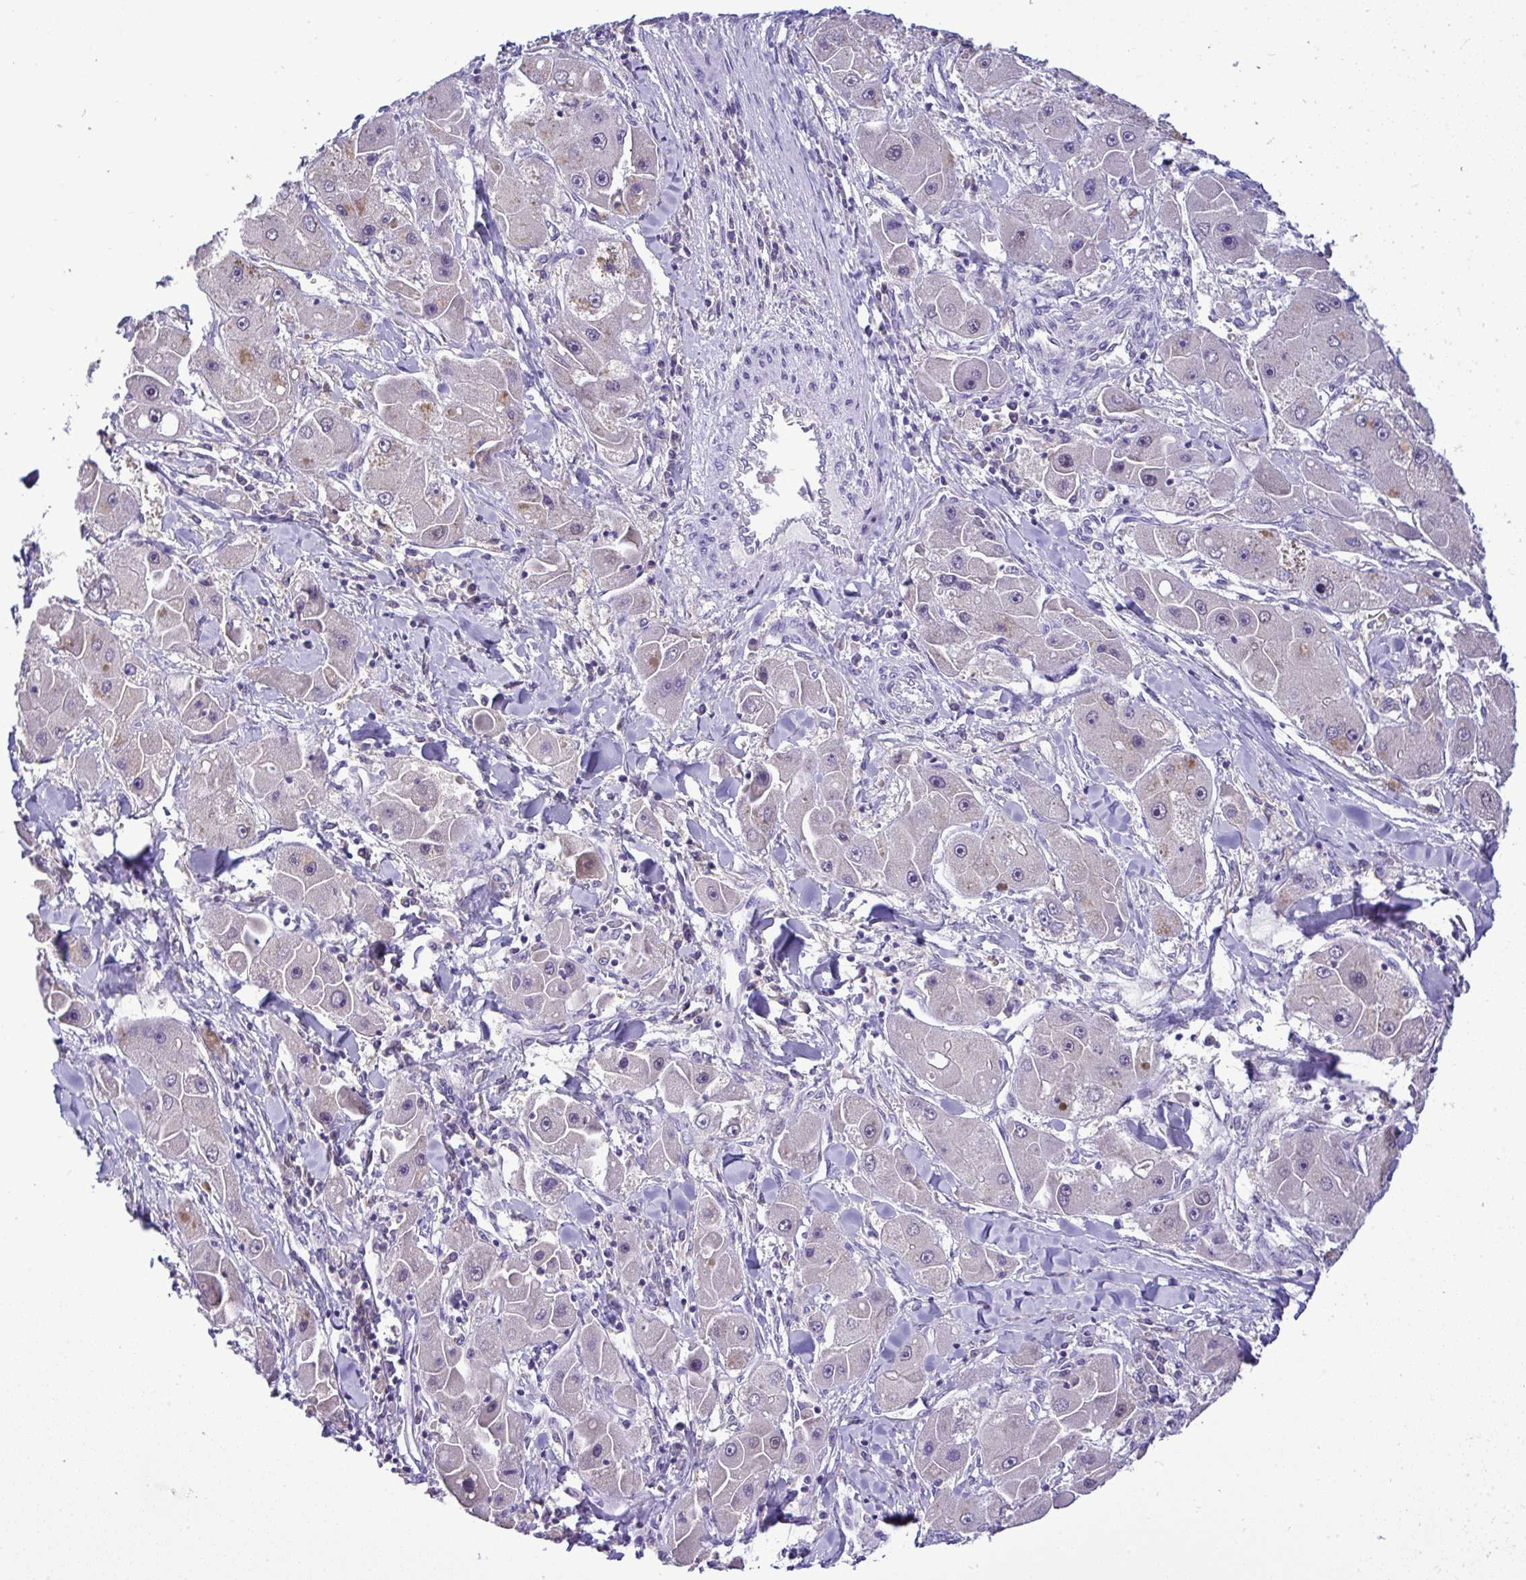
{"staining": {"intensity": "weak", "quantity": "25%-75%", "location": "cytoplasmic/membranous"}, "tissue": "liver cancer", "cell_type": "Tumor cells", "image_type": "cancer", "snomed": [{"axis": "morphology", "description": "Carcinoma, Hepatocellular, NOS"}, {"axis": "topography", "description": "Liver"}], "caption": "Tumor cells display low levels of weak cytoplasmic/membranous staining in approximately 25%-75% of cells in hepatocellular carcinoma (liver). The staining was performed using DAB, with brown indicating positive protein expression. Nuclei are stained blue with hematoxylin.", "gene": "ST8SIA2", "patient": {"sex": "male", "age": 24}}